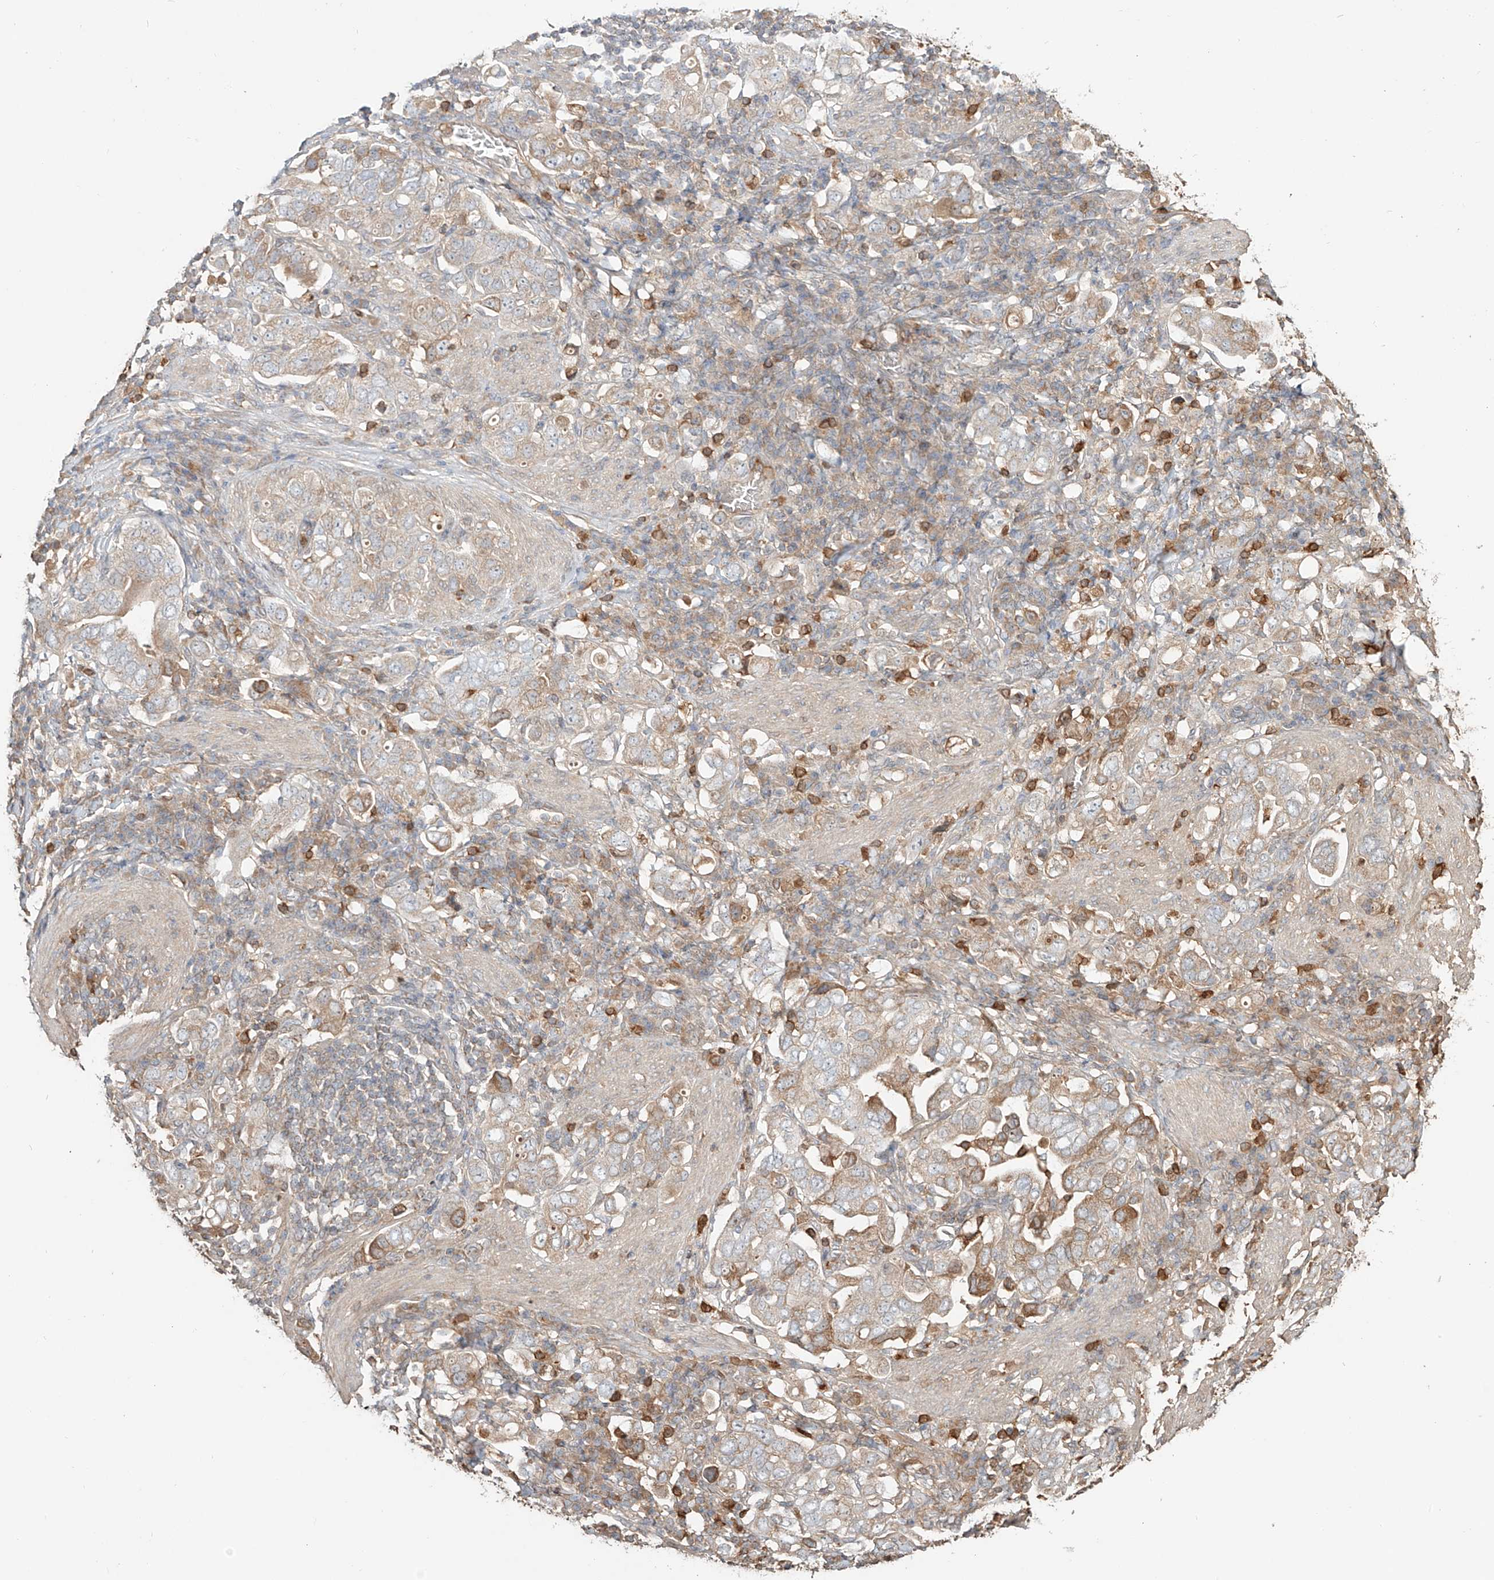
{"staining": {"intensity": "moderate", "quantity": "25%-75%", "location": "cytoplasmic/membranous"}, "tissue": "stomach cancer", "cell_type": "Tumor cells", "image_type": "cancer", "snomed": [{"axis": "morphology", "description": "Adenocarcinoma, NOS"}, {"axis": "topography", "description": "Stomach, upper"}], "caption": "High-power microscopy captured an IHC photomicrograph of stomach cancer, revealing moderate cytoplasmic/membranous staining in approximately 25%-75% of tumor cells.", "gene": "ERO1A", "patient": {"sex": "male", "age": 62}}